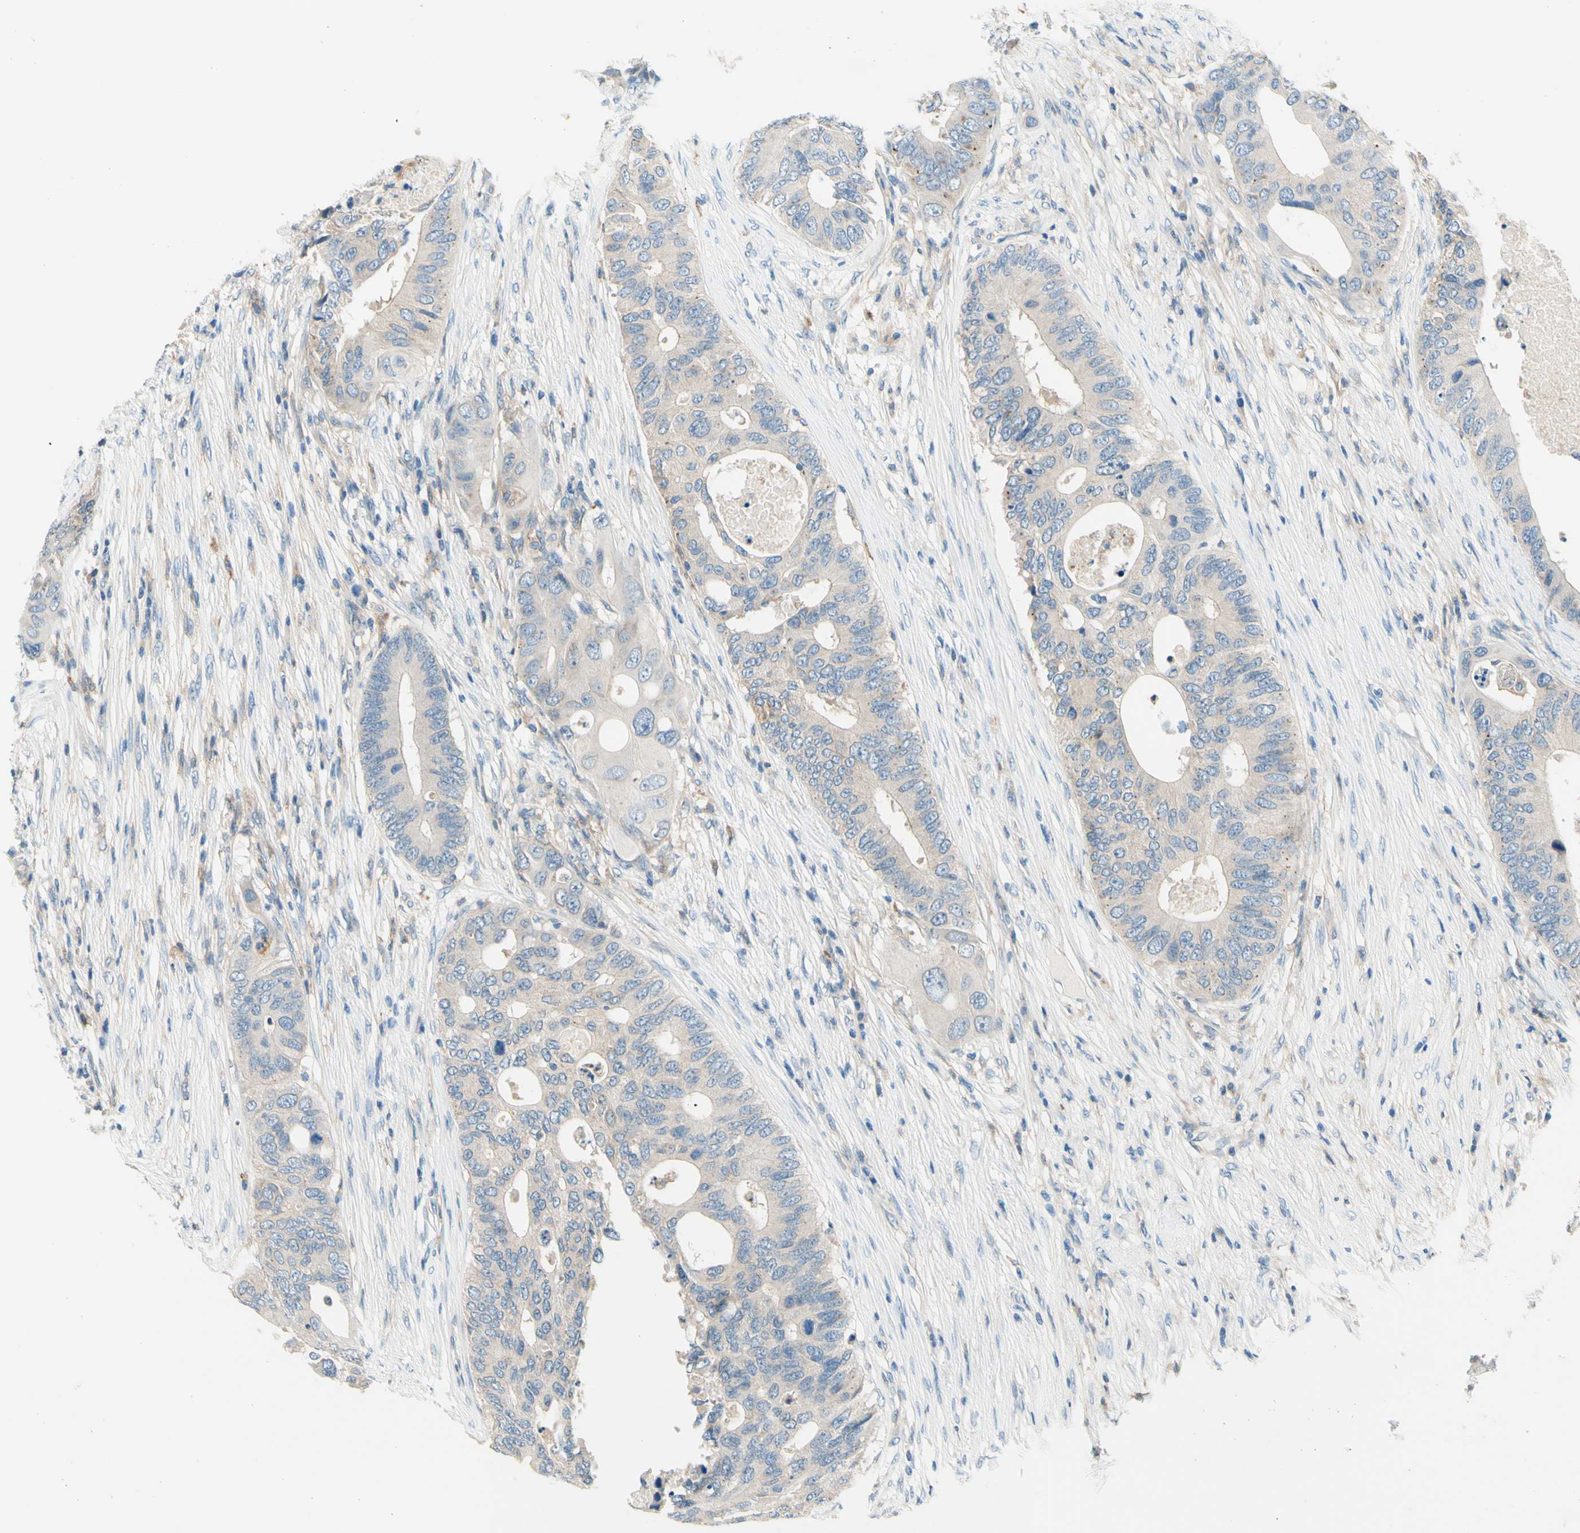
{"staining": {"intensity": "weak", "quantity": "<25%", "location": "cytoplasmic/membranous"}, "tissue": "colorectal cancer", "cell_type": "Tumor cells", "image_type": "cancer", "snomed": [{"axis": "morphology", "description": "Adenocarcinoma, NOS"}, {"axis": "topography", "description": "Colon"}], "caption": "The photomicrograph demonstrates no staining of tumor cells in adenocarcinoma (colorectal). (Brightfield microscopy of DAB immunohistochemistry at high magnification).", "gene": "SIGLEC9", "patient": {"sex": "male", "age": 71}}